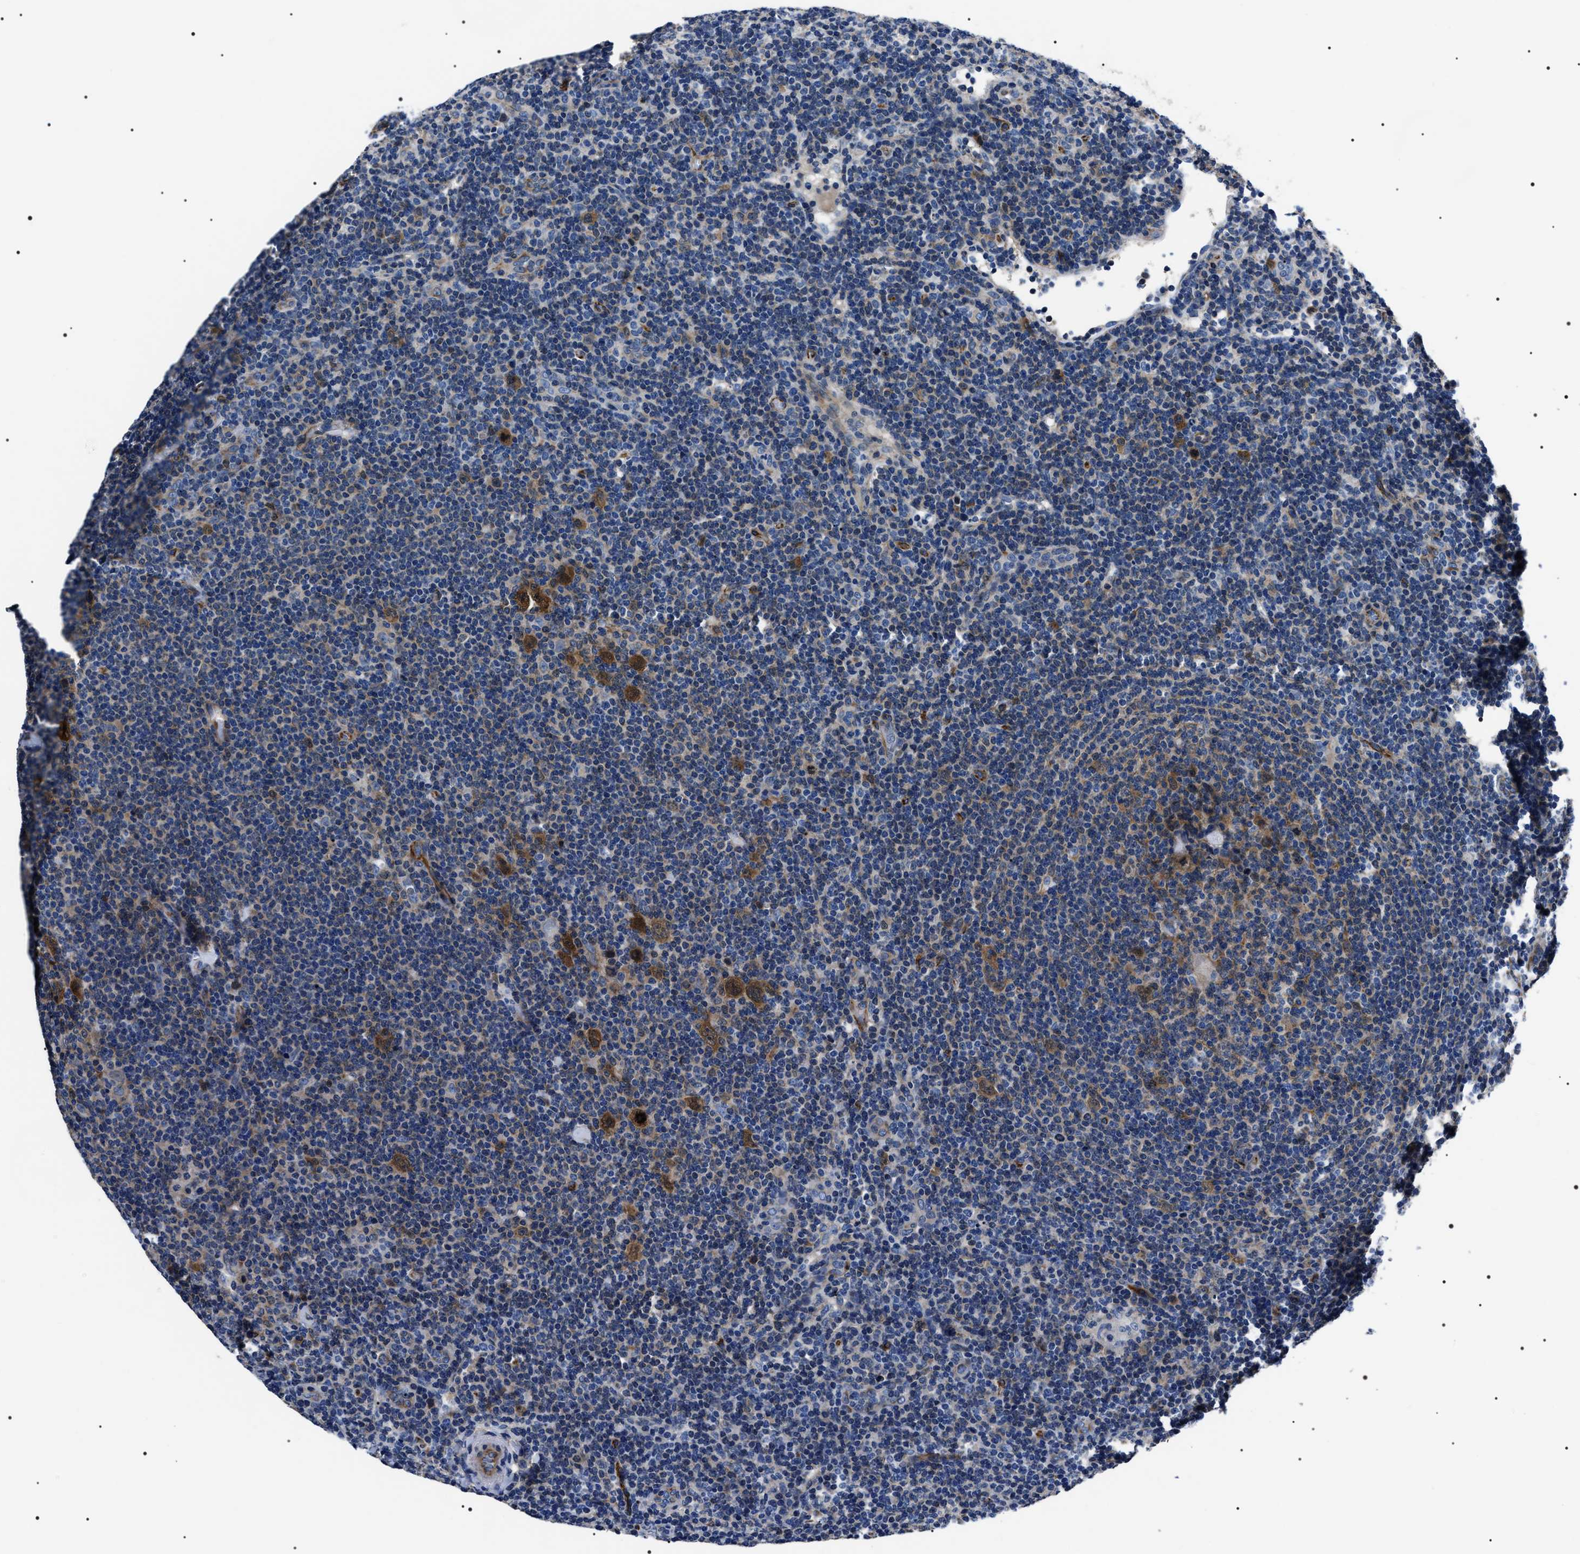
{"staining": {"intensity": "strong", "quantity": "25%-75%", "location": "cytoplasmic/membranous"}, "tissue": "lymphoma", "cell_type": "Tumor cells", "image_type": "cancer", "snomed": [{"axis": "morphology", "description": "Hodgkin's disease, NOS"}, {"axis": "topography", "description": "Lymph node"}], "caption": "Lymphoma stained with a brown dye demonstrates strong cytoplasmic/membranous positive positivity in approximately 25%-75% of tumor cells.", "gene": "BAG2", "patient": {"sex": "female", "age": 57}}